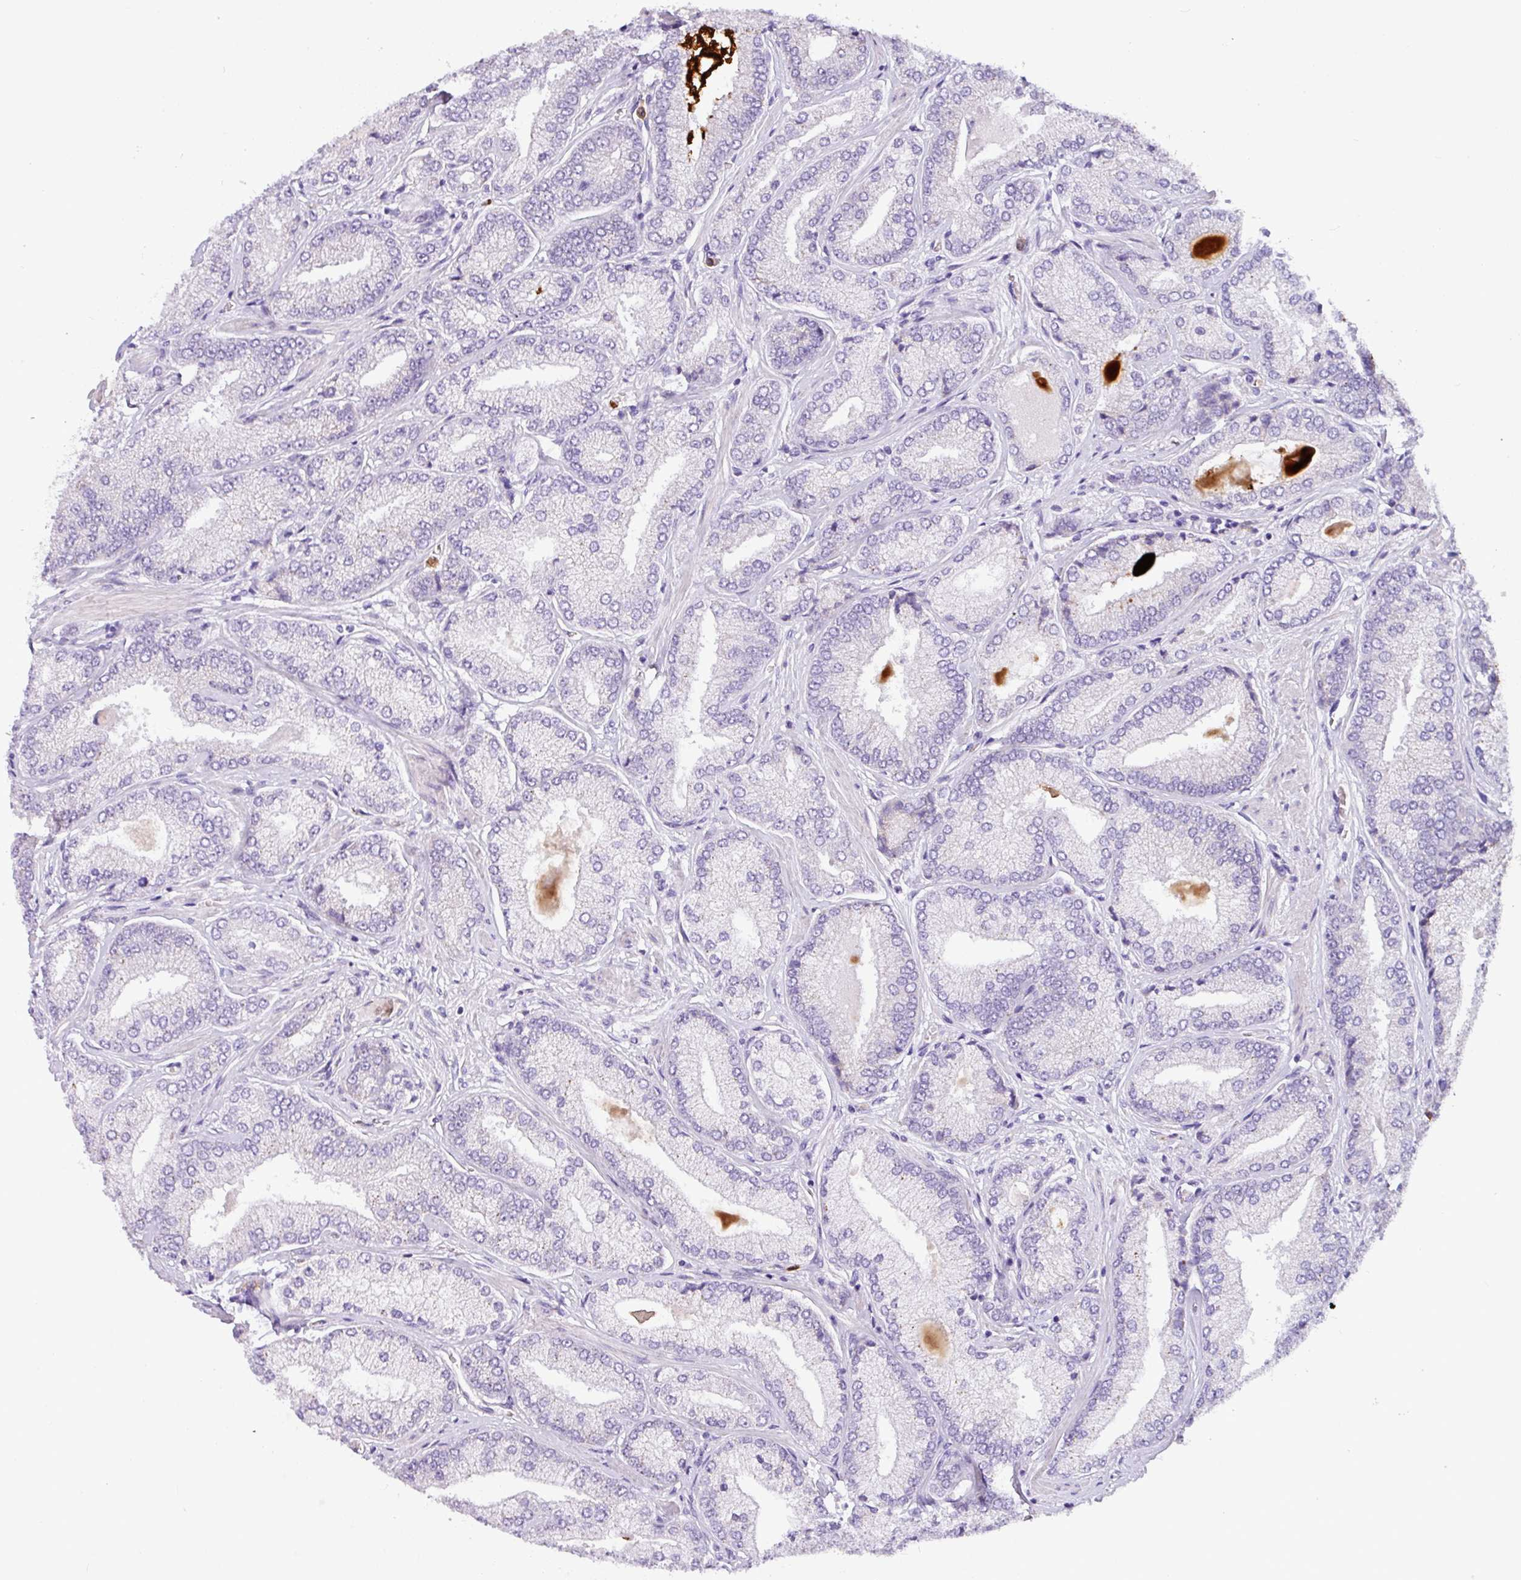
{"staining": {"intensity": "negative", "quantity": "none", "location": "none"}, "tissue": "prostate cancer", "cell_type": "Tumor cells", "image_type": "cancer", "snomed": [{"axis": "morphology", "description": "Adenocarcinoma, High grade"}, {"axis": "topography", "description": "Prostate"}], "caption": "A high-resolution photomicrograph shows immunohistochemistry (IHC) staining of adenocarcinoma (high-grade) (prostate), which shows no significant expression in tumor cells. (DAB IHC visualized using brightfield microscopy, high magnification).", "gene": "SH2D3C", "patient": {"sex": "male", "age": 68}}